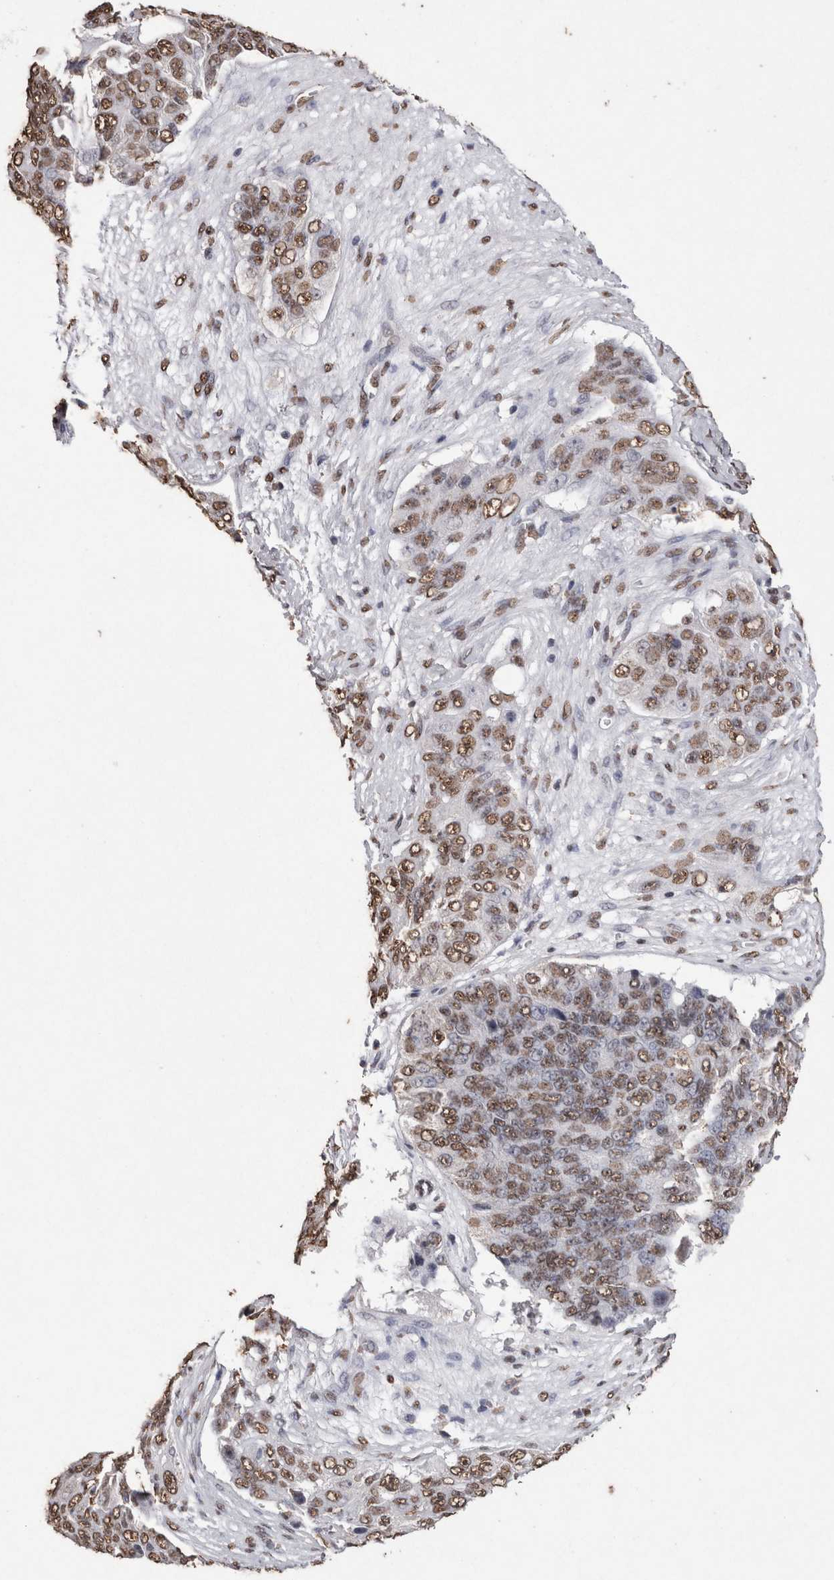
{"staining": {"intensity": "moderate", "quantity": ">75%", "location": "nuclear"}, "tissue": "ovarian cancer", "cell_type": "Tumor cells", "image_type": "cancer", "snomed": [{"axis": "morphology", "description": "Carcinoma, endometroid"}, {"axis": "topography", "description": "Ovary"}], "caption": "Ovarian cancer (endometroid carcinoma) was stained to show a protein in brown. There is medium levels of moderate nuclear expression in about >75% of tumor cells. (brown staining indicates protein expression, while blue staining denotes nuclei).", "gene": "NTHL1", "patient": {"sex": "female", "age": 51}}